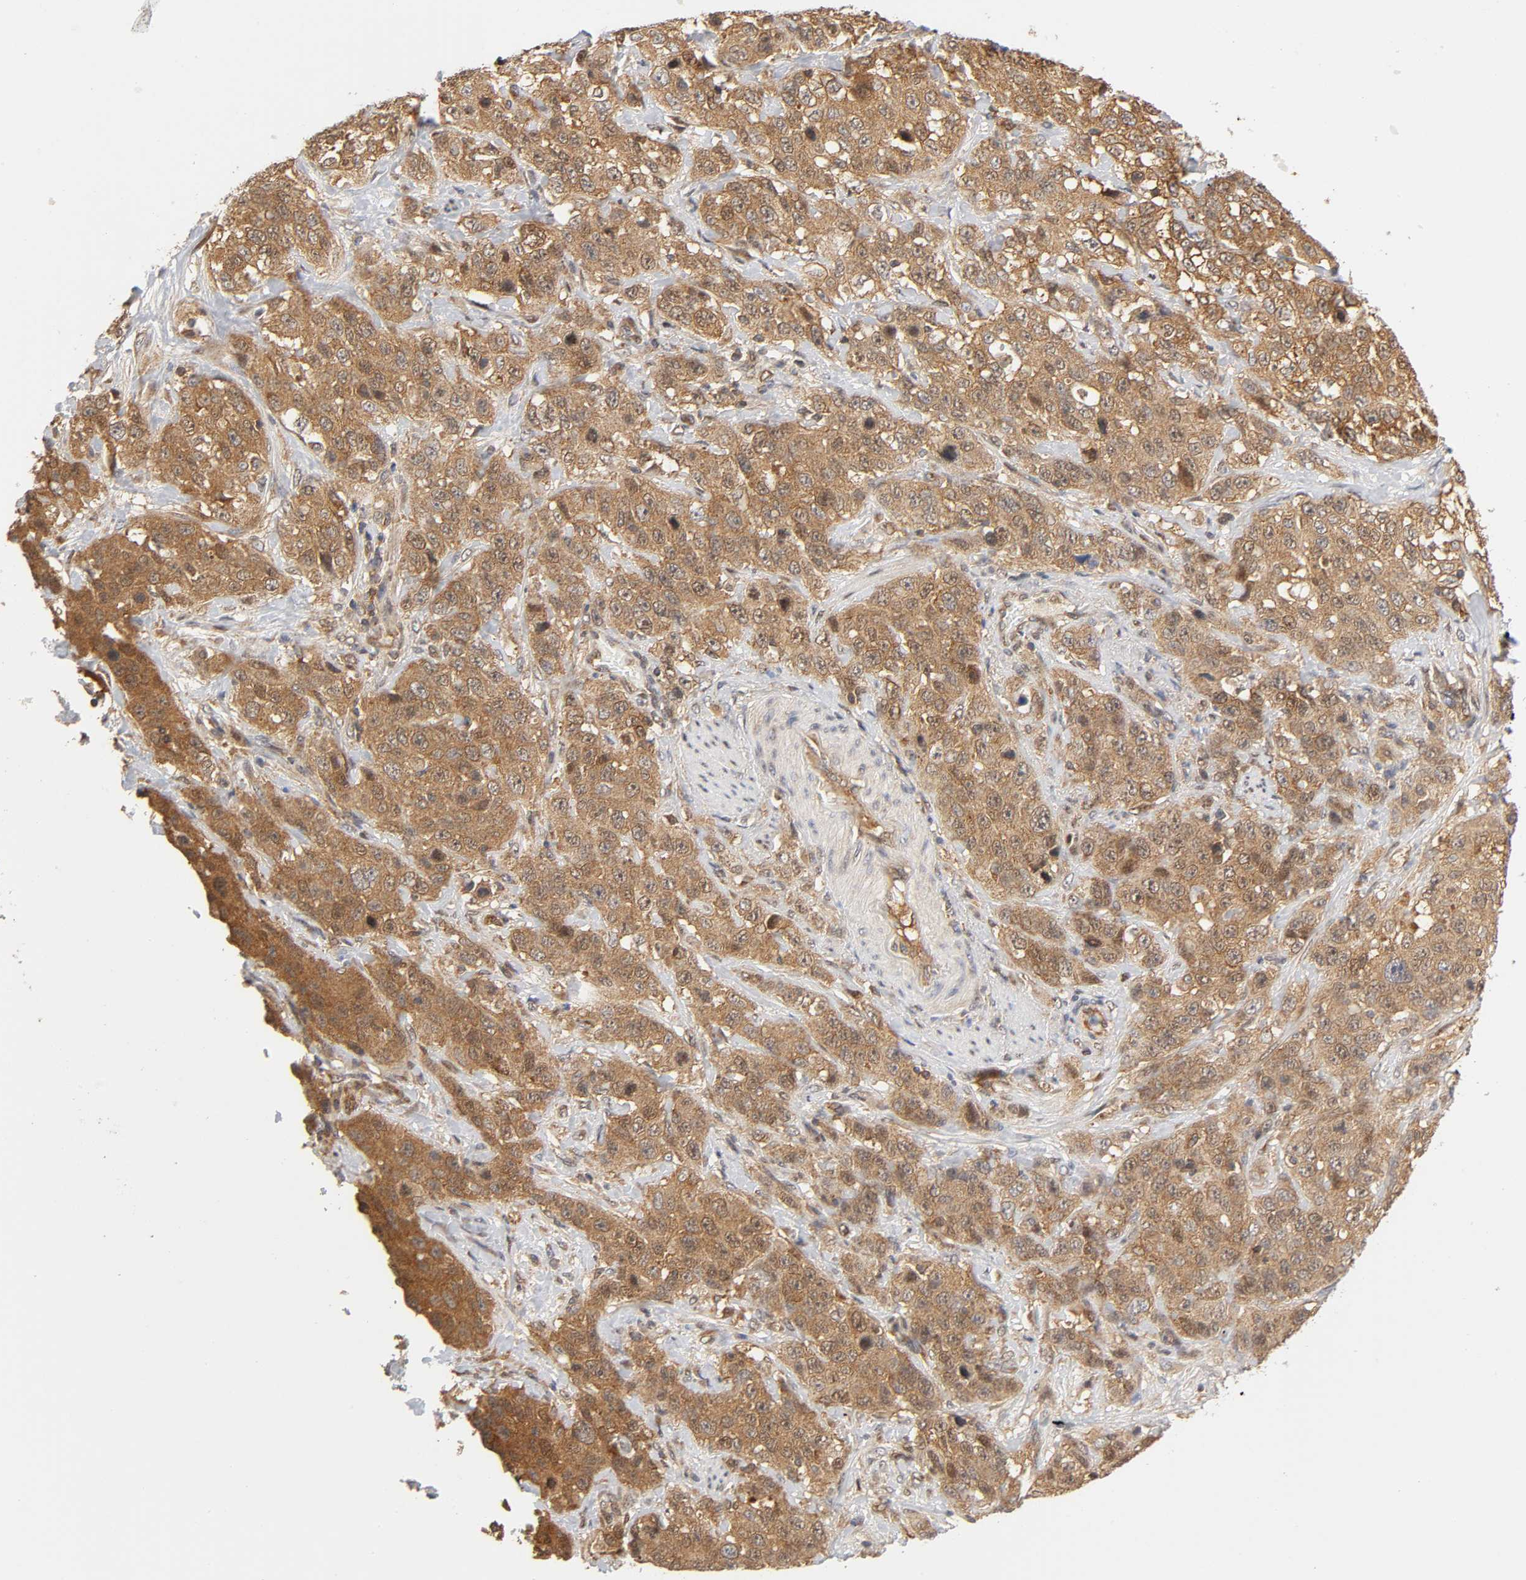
{"staining": {"intensity": "moderate", "quantity": ">75%", "location": "cytoplasmic/membranous,nuclear"}, "tissue": "stomach cancer", "cell_type": "Tumor cells", "image_type": "cancer", "snomed": [{"axis": "morphology", "description": "Normal tissue, NOS"}, {"axis": "morphology", "description": "Adenocarcinoma, NOS"}, {"axis": "topography", "description": "Stomach"}], "caption": "Protein positivity by immunohistochemistry shows moderate cytoplasmic/membranous and nuclear positivity in about >75% of tumor cells in stomach cancer.", "gene": "PAFAH1B1", "patient": {"sex": "male", "age": 48}}